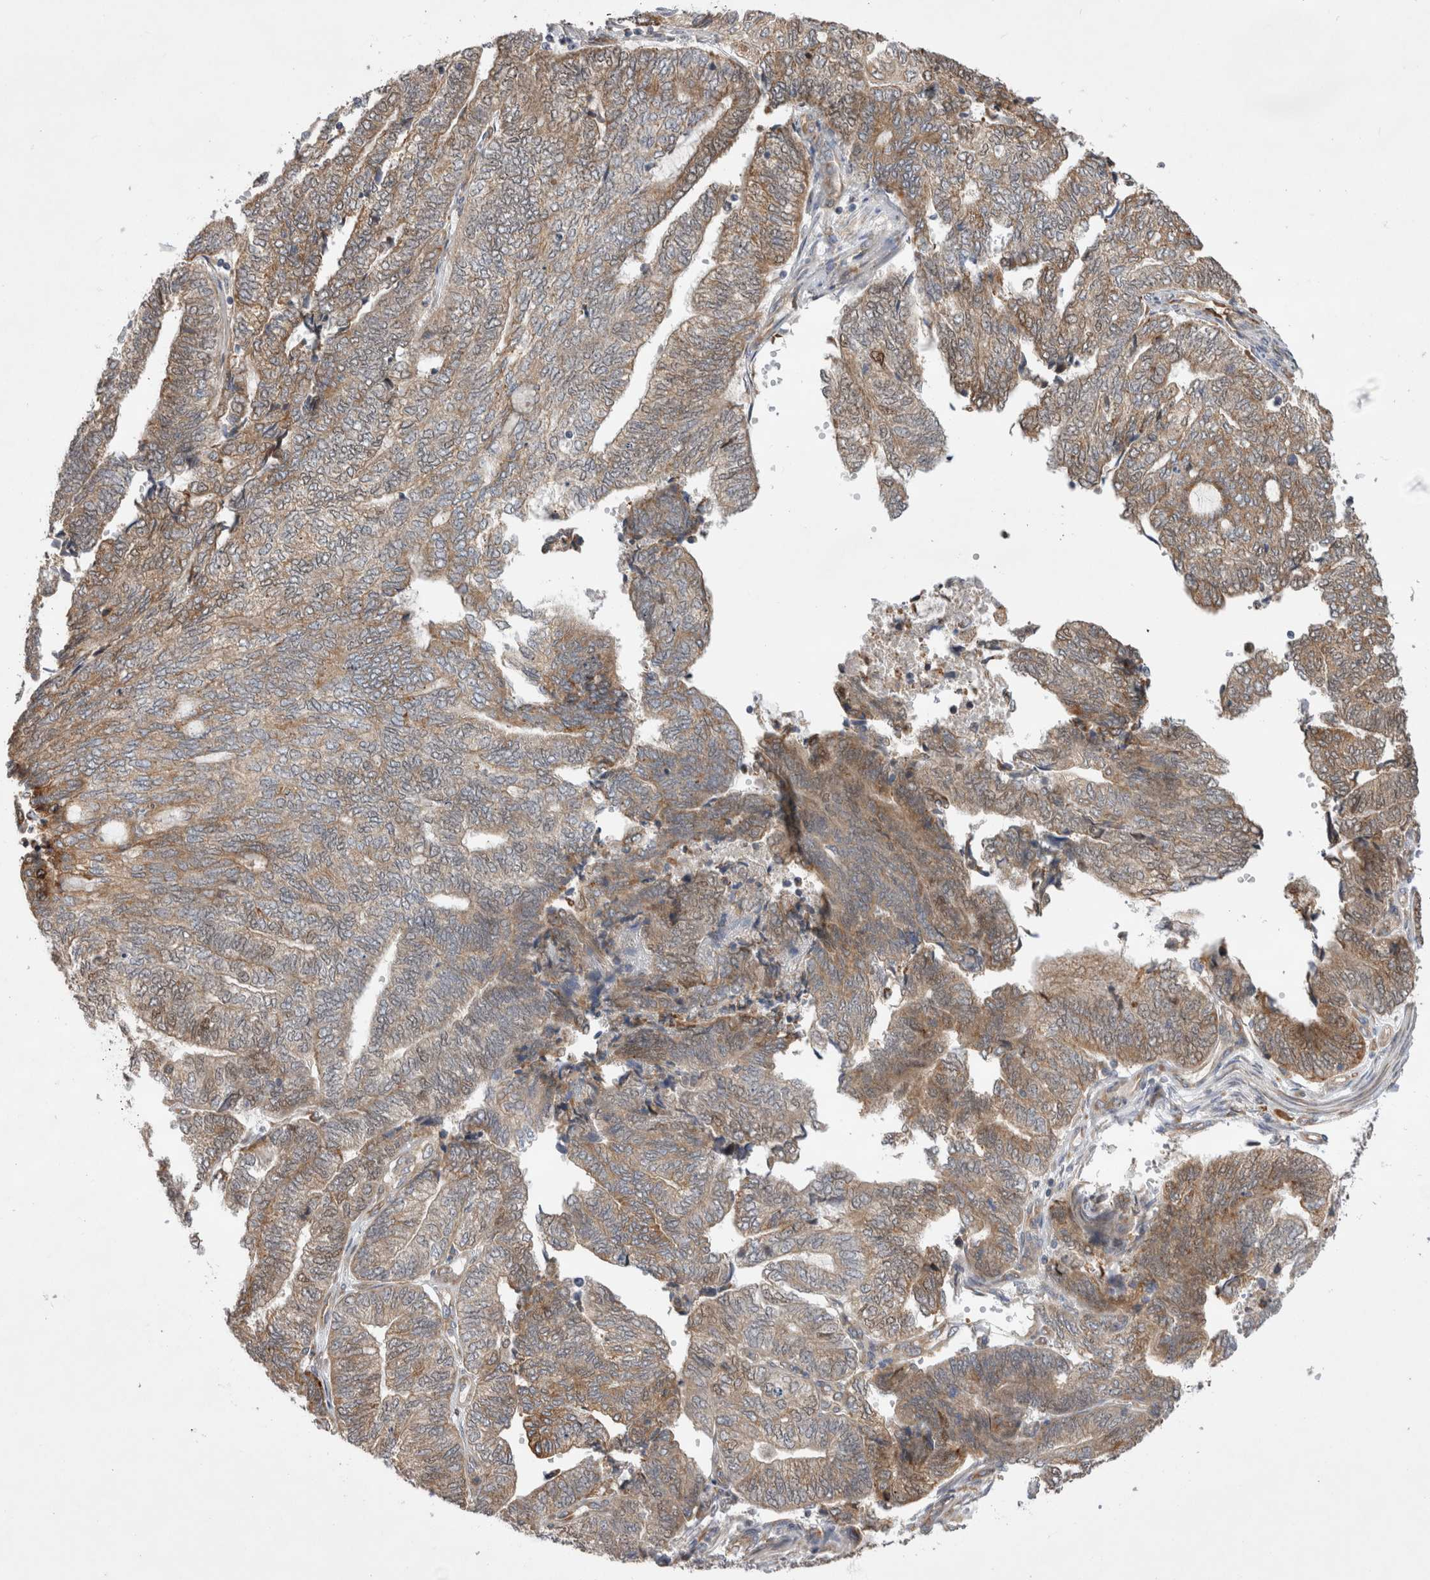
{"staining": {"intensity": "weak", "quantity": ">75%", "location": "cytoplasmic/membranous"}, "tissue": "endometrial cancer", "cell_type": "Tumor cells", "image_type": "cancer", "snomed": [{"axis": "morphology", "description": "Adenocarcinoma, NOS"}, {"axis": "topography", "description": "Uterus"}, {"axis": "topography", "description": "Endometrium"}], "caption": "Weak cytoplasmic/membranous protein expression is appreciated in about >75% of tumor cells in endometrial adenocarcinoma.", "gene": "PDCD10", "patient": {"sex": "female", "age": 70}}